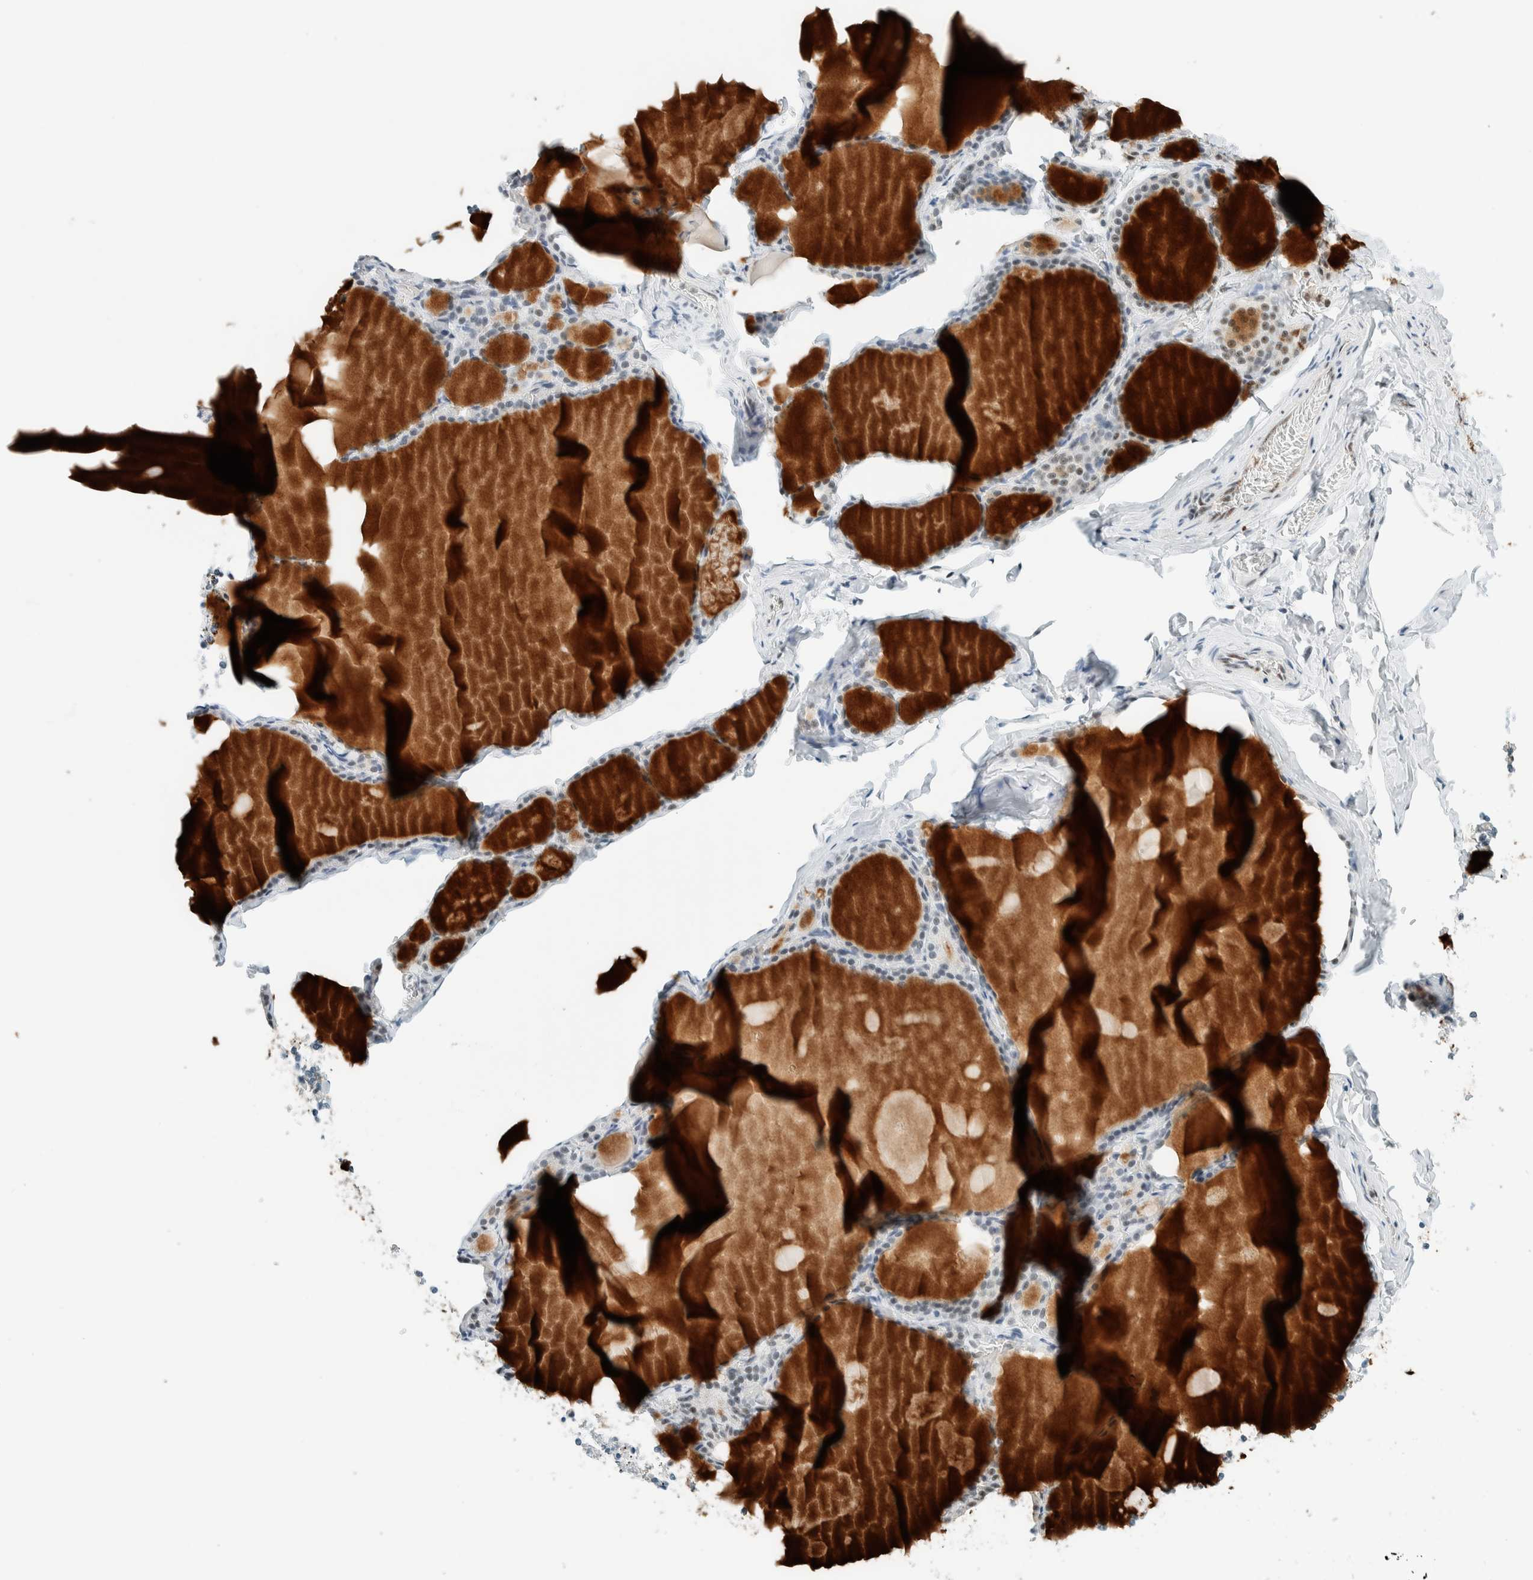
{"staining": {"intensity": "negative", "quantity": "none", "location": "none"}, "tissue": "thyroid gland", "cell_type": "Glandular cells", "image_type": "normal", "snomed": [{"axis": "morphology", "description": "Normal tissue, NOS"}, {"axis": "topography", "description": "Thyroid gland"}], "caption": "High power microscopy histopathology image of an immunohistochemistry (IHC) photomicrograph of benign thyroid gland, revealing no significant staining in glandular cells.", "gene": "CYSRT1", "patient": {"sex": "male", "age": 56}}